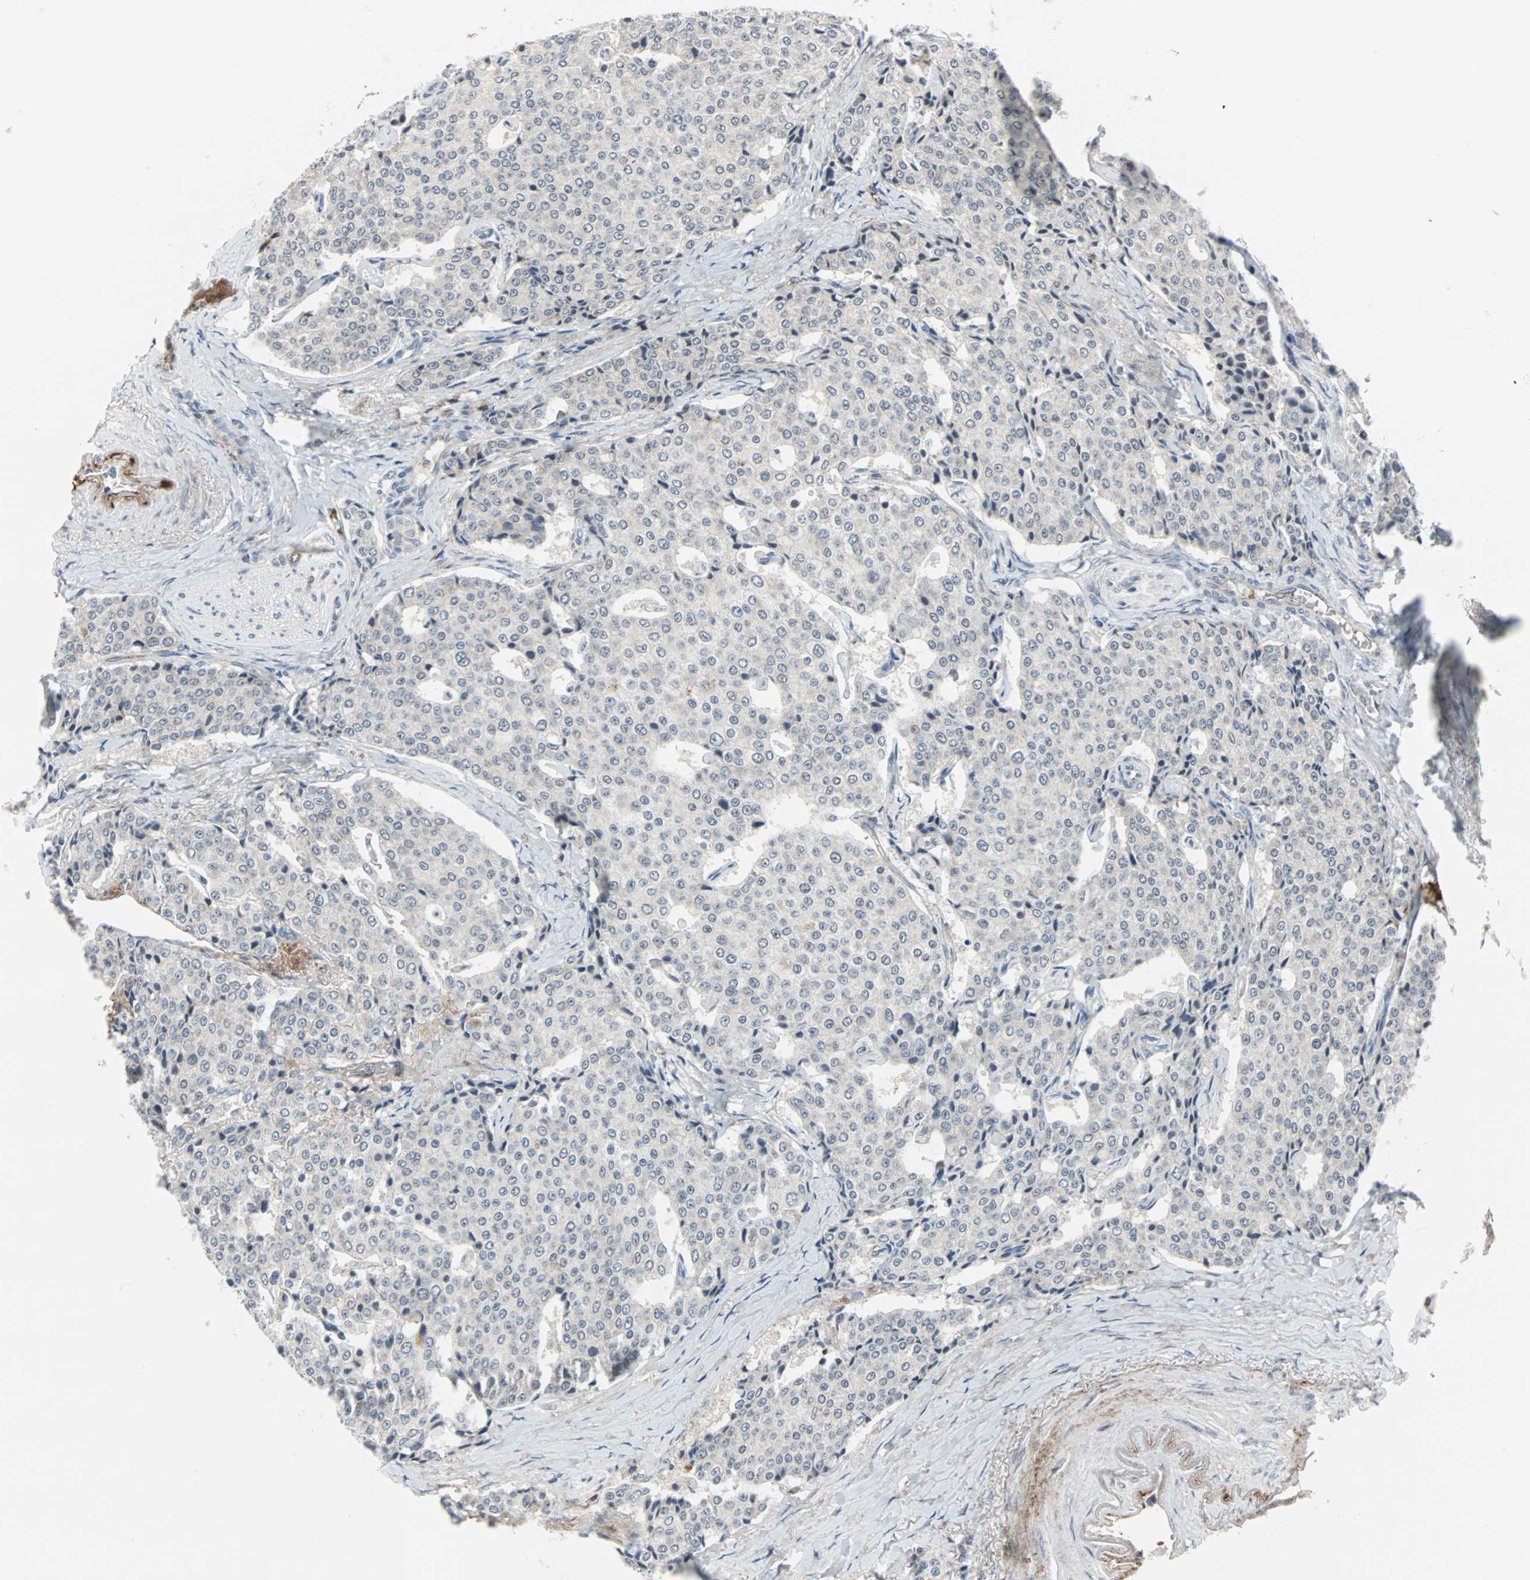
{"staining": {"intensity": "negative", "quantity": "none", "location": "none"}, "tissue": "carcinoid", "cell_type": "Tumor cells", "image_type": "cancer", "snomed": [{"axis": "morphology", "description": "Carcinoid, malignant, NOS"}, {"axis": "topography", "description": "Colon"}], "caption": "There is no significant staining in tumor cells of carcinoid. Brightfield microscopy of immunohistochemistry stained with DAB (brown) and hematoxylin (blue), captured at high magnification.", "gene": "CASP3", "patient": {"sex": "female", "age": 61}}